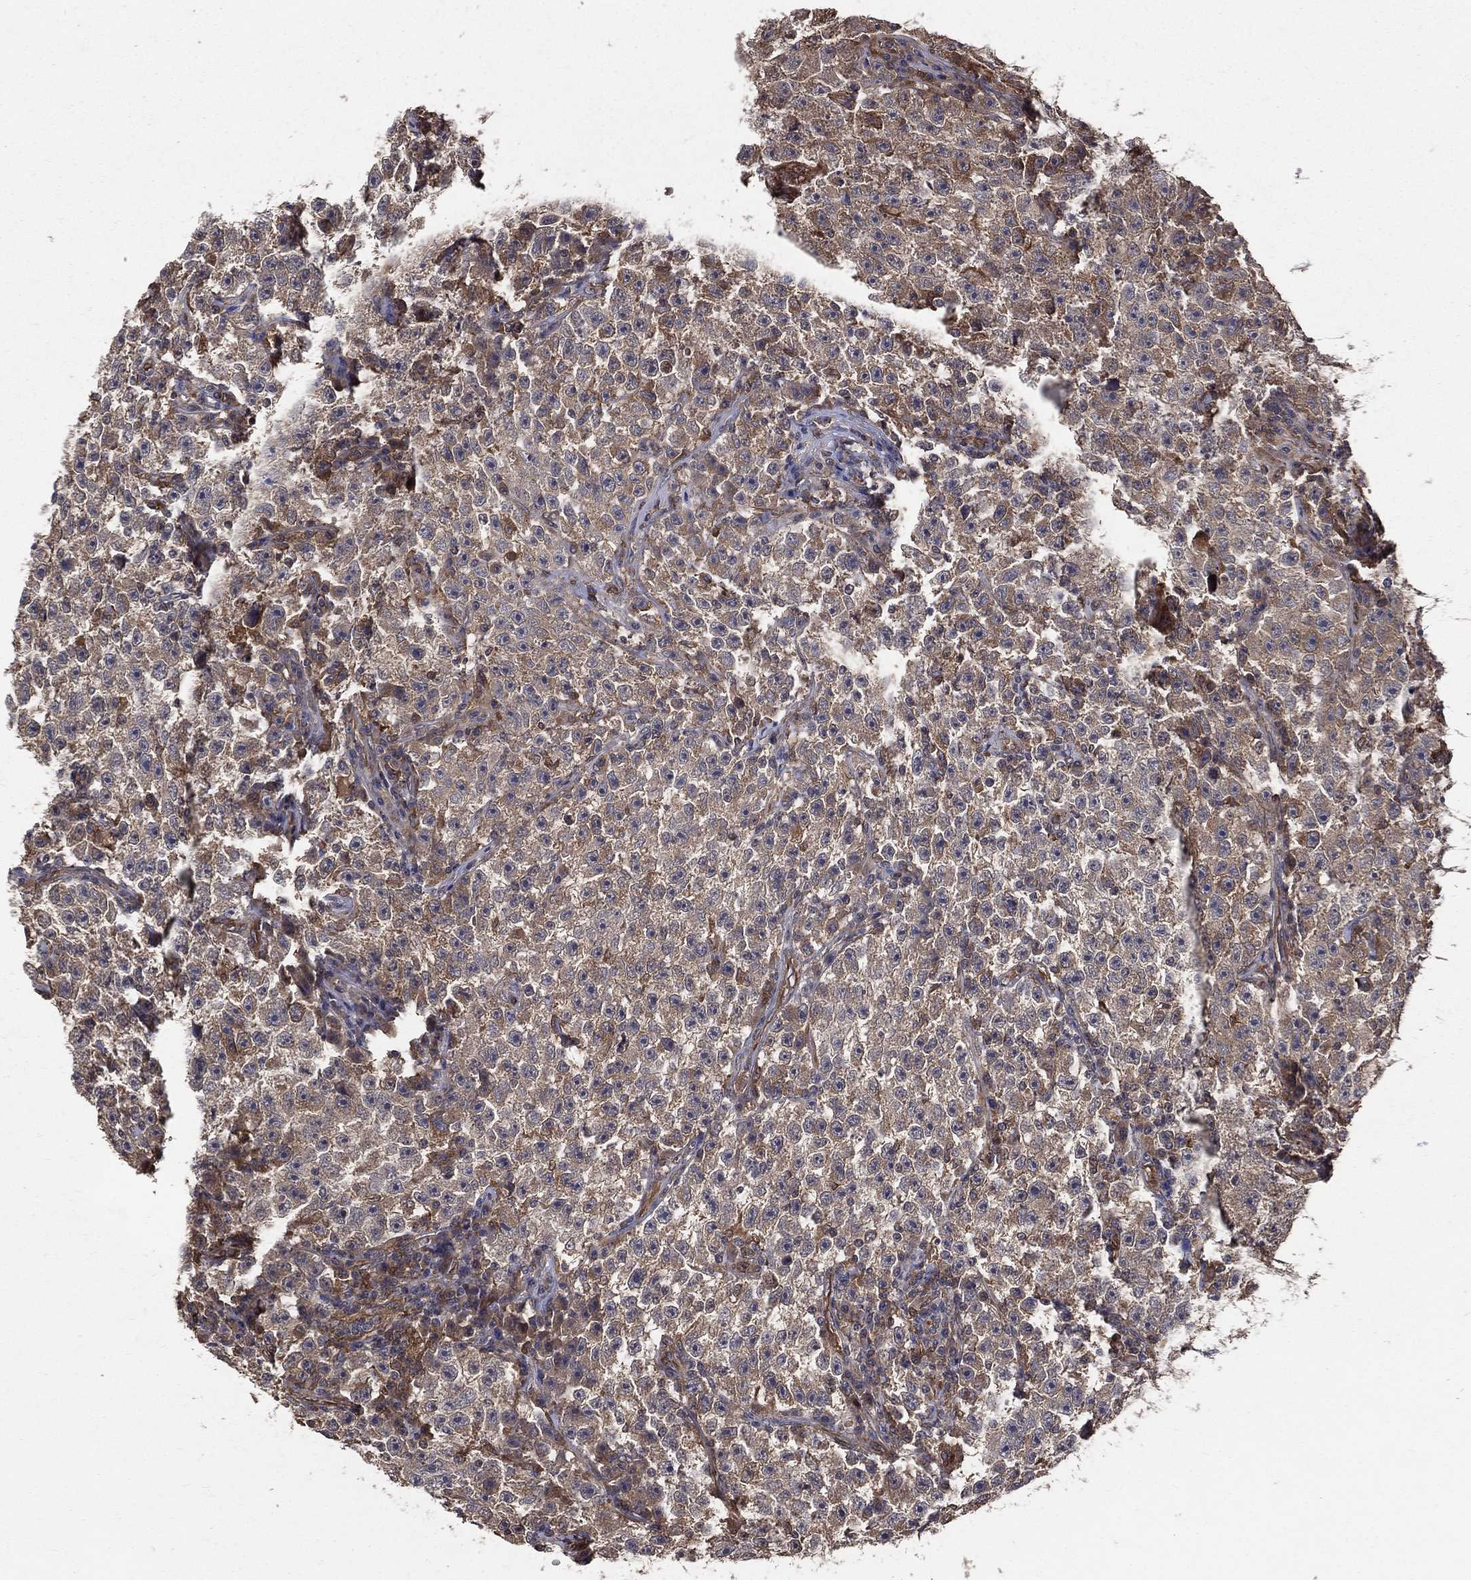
{"staining": {"intensity": "weak", "quantity": "25%-75%", "location": "cytoplasmic/membranous"}, "tissue": "testis cancer", "cell_type": "Tumor cells", "image_type": "cancer", "snomed": [{"axis": "morphology", "description": "Seminoma, NOS"}, {"axis": "topography", "description": "Testis"}], "caption": "Tumor cells exhibit low levels of weak cytoplasmic/membranous positivity in about 25%-75% of cells in human testis cancer (seminoma). (brown staining indicates protein expression, while blue staining denotes nuclei).", "gene": "DPYSL2", "patient": {"sex": "male", "age": 22}}